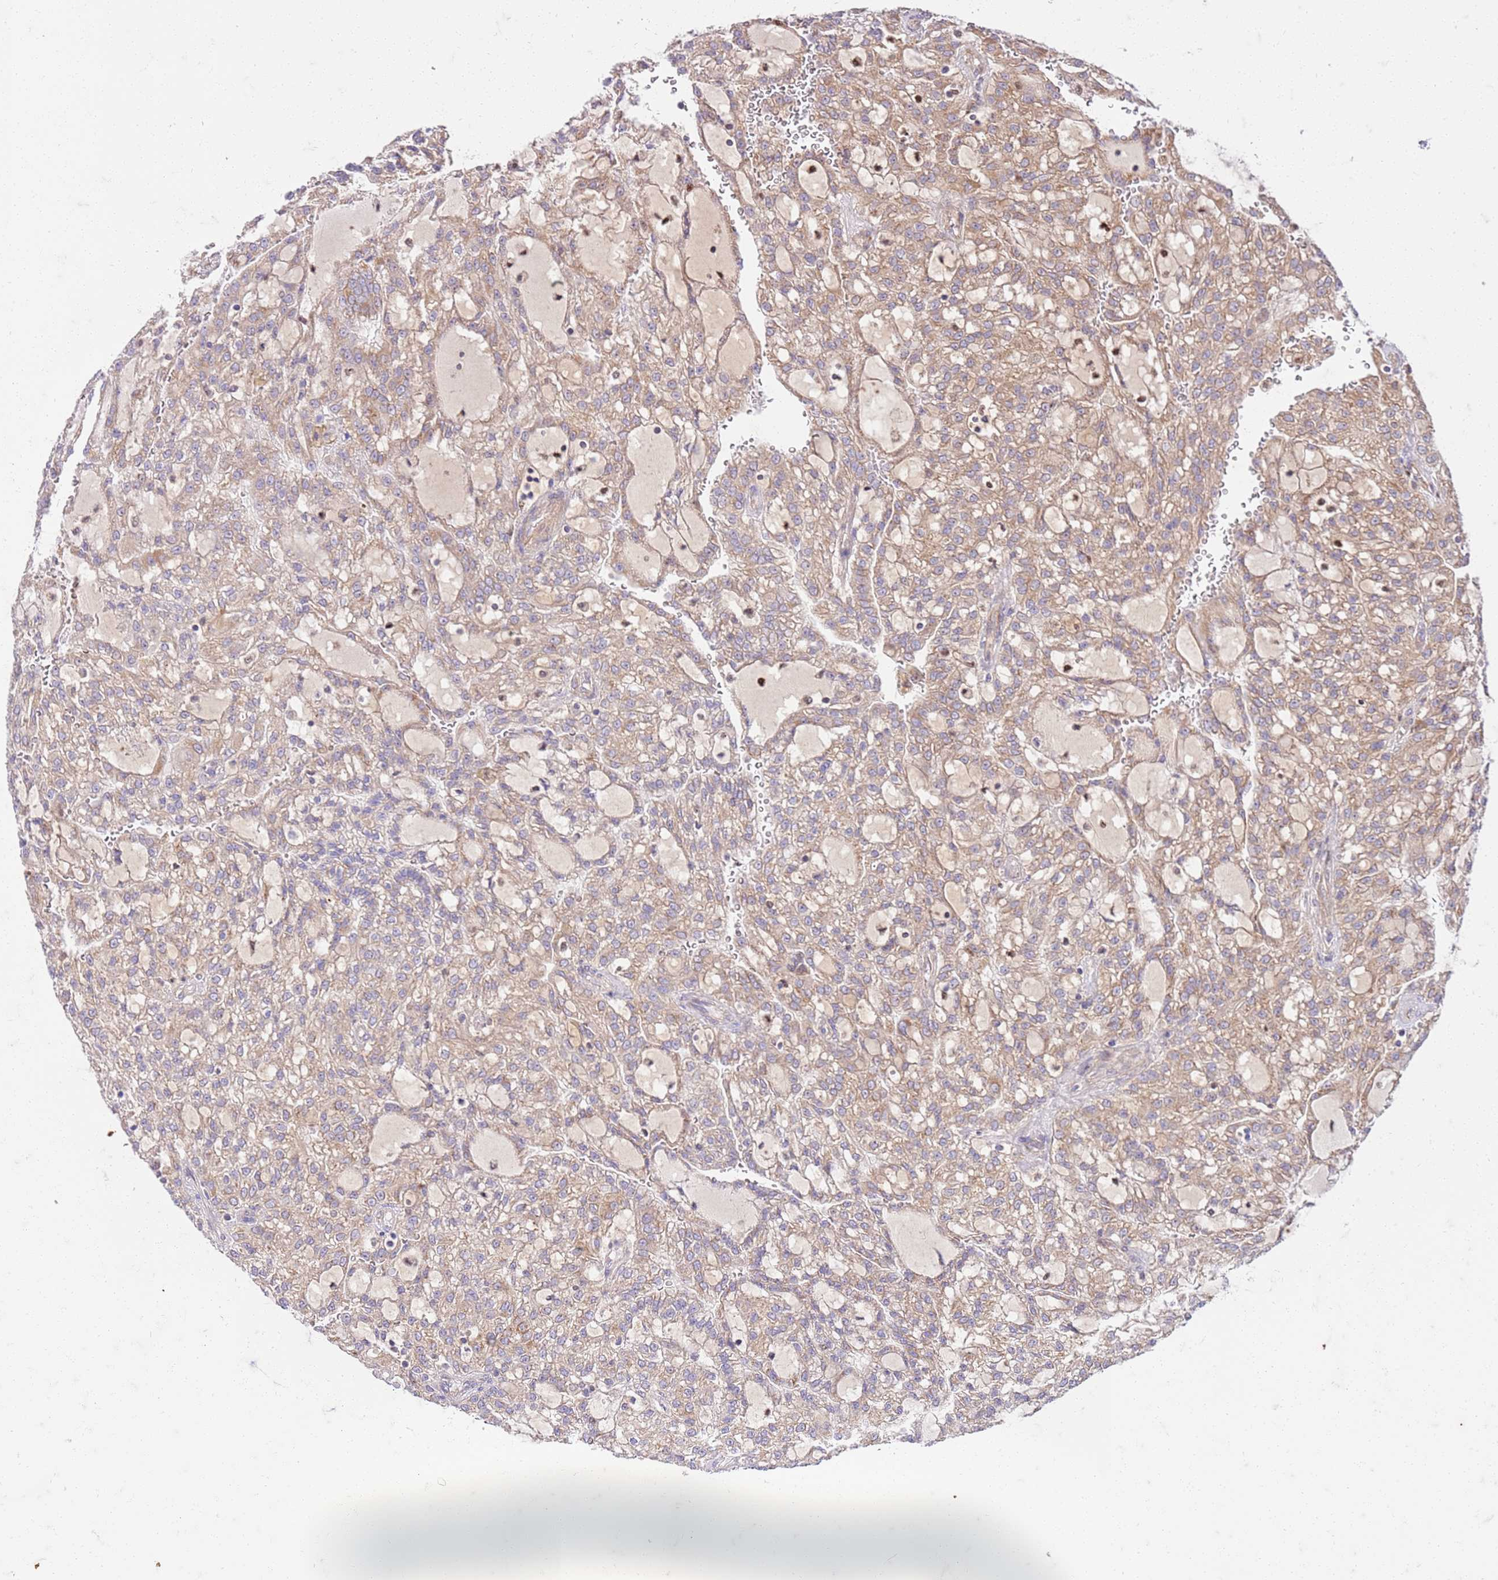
{"staining": {"intensity": "weak", "quantity": ">75%", "location": "cytoplasmic/membranous"}, "tissue": "renal cancer", "cell_type": "Tumor cells", "image_type": "cancer", "snomed": [{"axis": "morphology", "description": "Adenocarcinoma, NOS"}, {"axis": "topography", "description": "Kidney"}], "caption": "The photomicrograph shows staining of renal cancer, revealing weak cytoplasmic/membranous protein staining (brown color) within tumor cells.", "gene": "OSBP", "patient": {"sex": "male", "age": 63}}